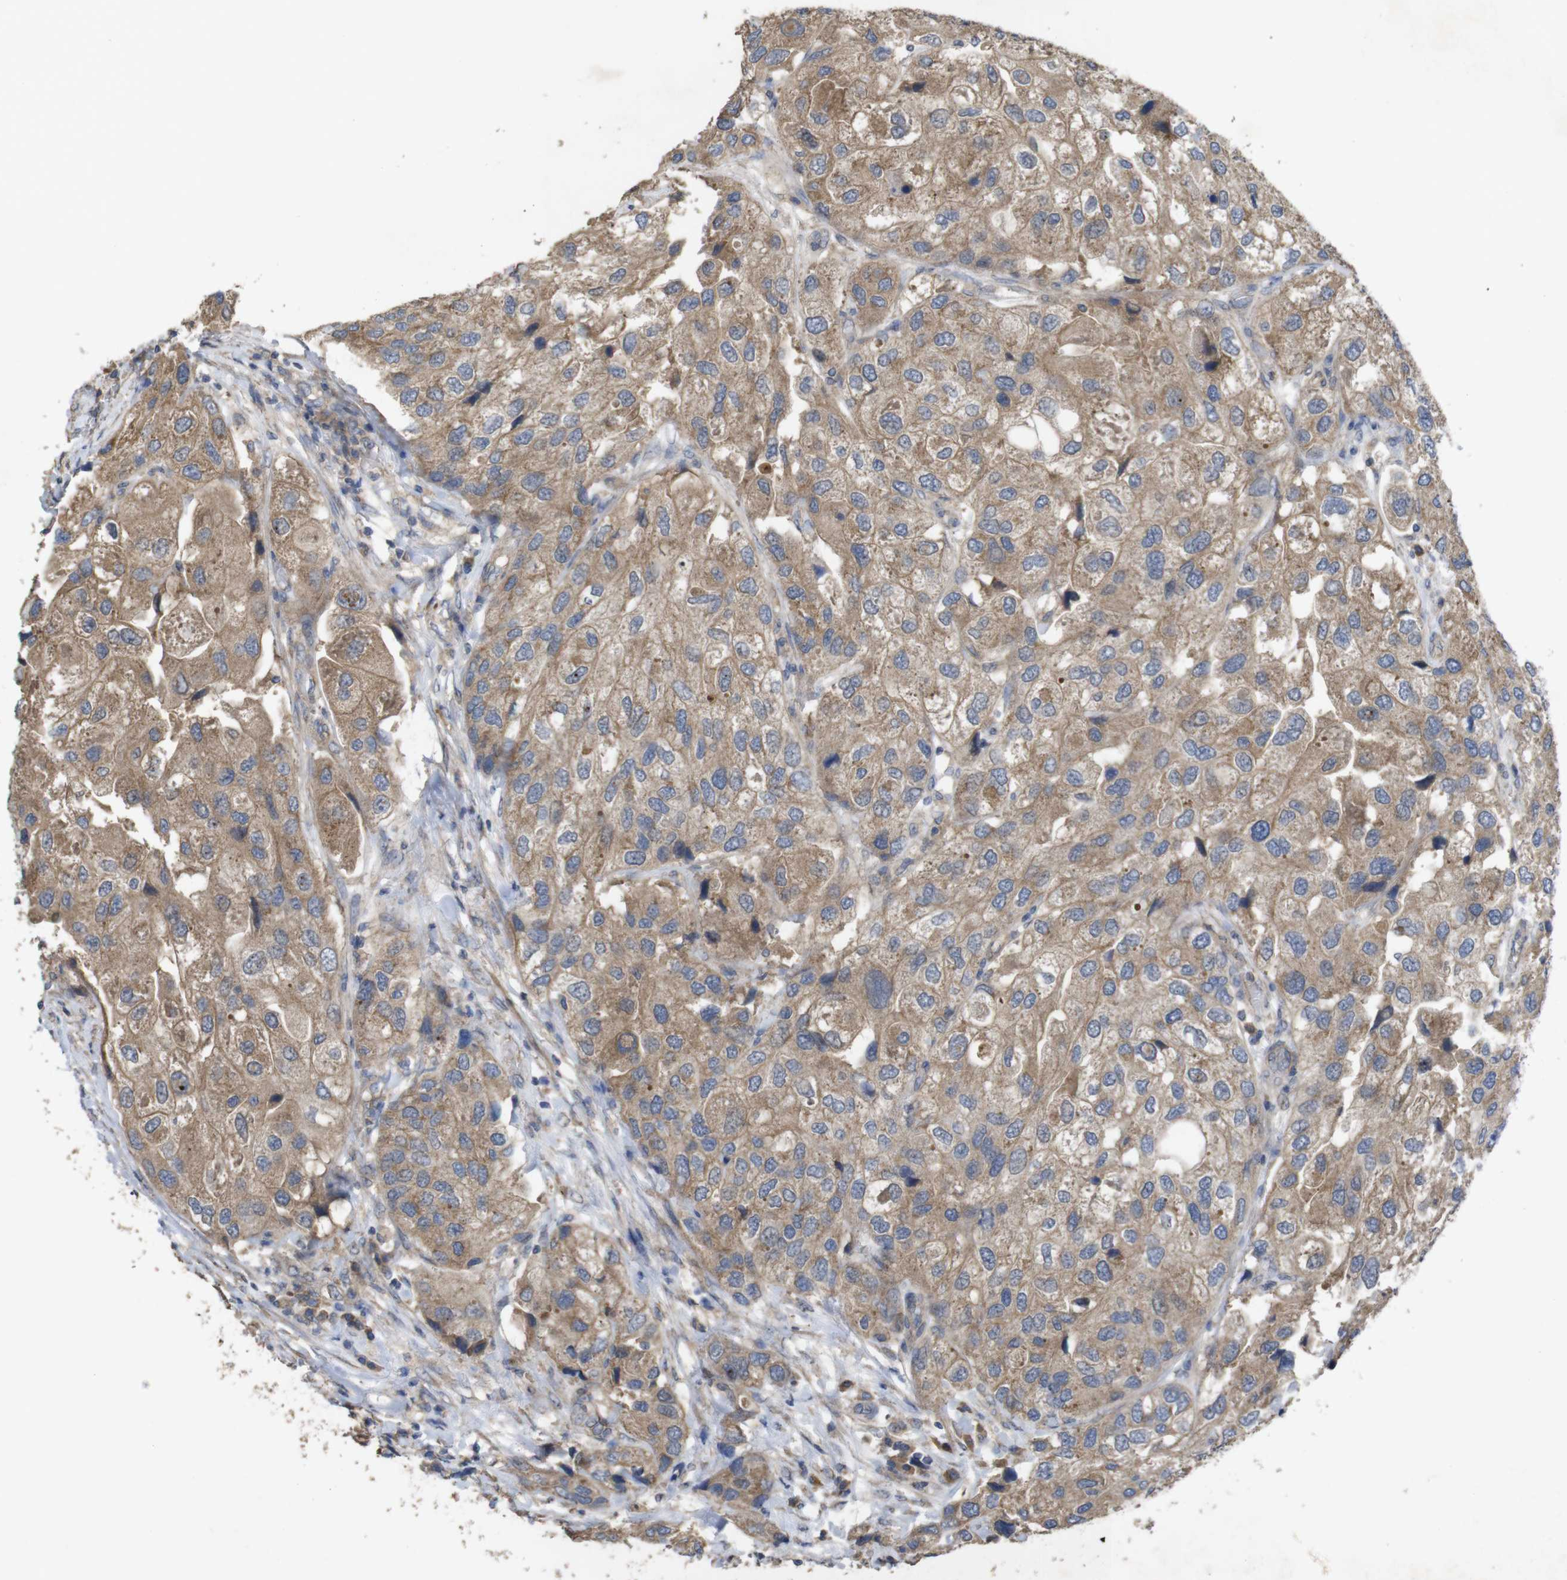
{"staining": {"intensity": "moderate", "quantity": ">75%", "location": "cytoplasmic/membranous"}, "tissue": "urothelial cancer", "cell_type": "Tumor cells", "image_type": "cancer", "snomed": [{"axis": "morphology", "description": "Urothelial carcinoma, High grade"}, {"axis": "topography", "description": "Urinary bladder"}], "caption": "Human urothelial cancer stained with a brown dye demonstrates moderate cytoplasmic/membranous positive staining in about >75% of tumor cells.", "gene": "KCNS3", "patient": {"sex": "female", "age": 64}}